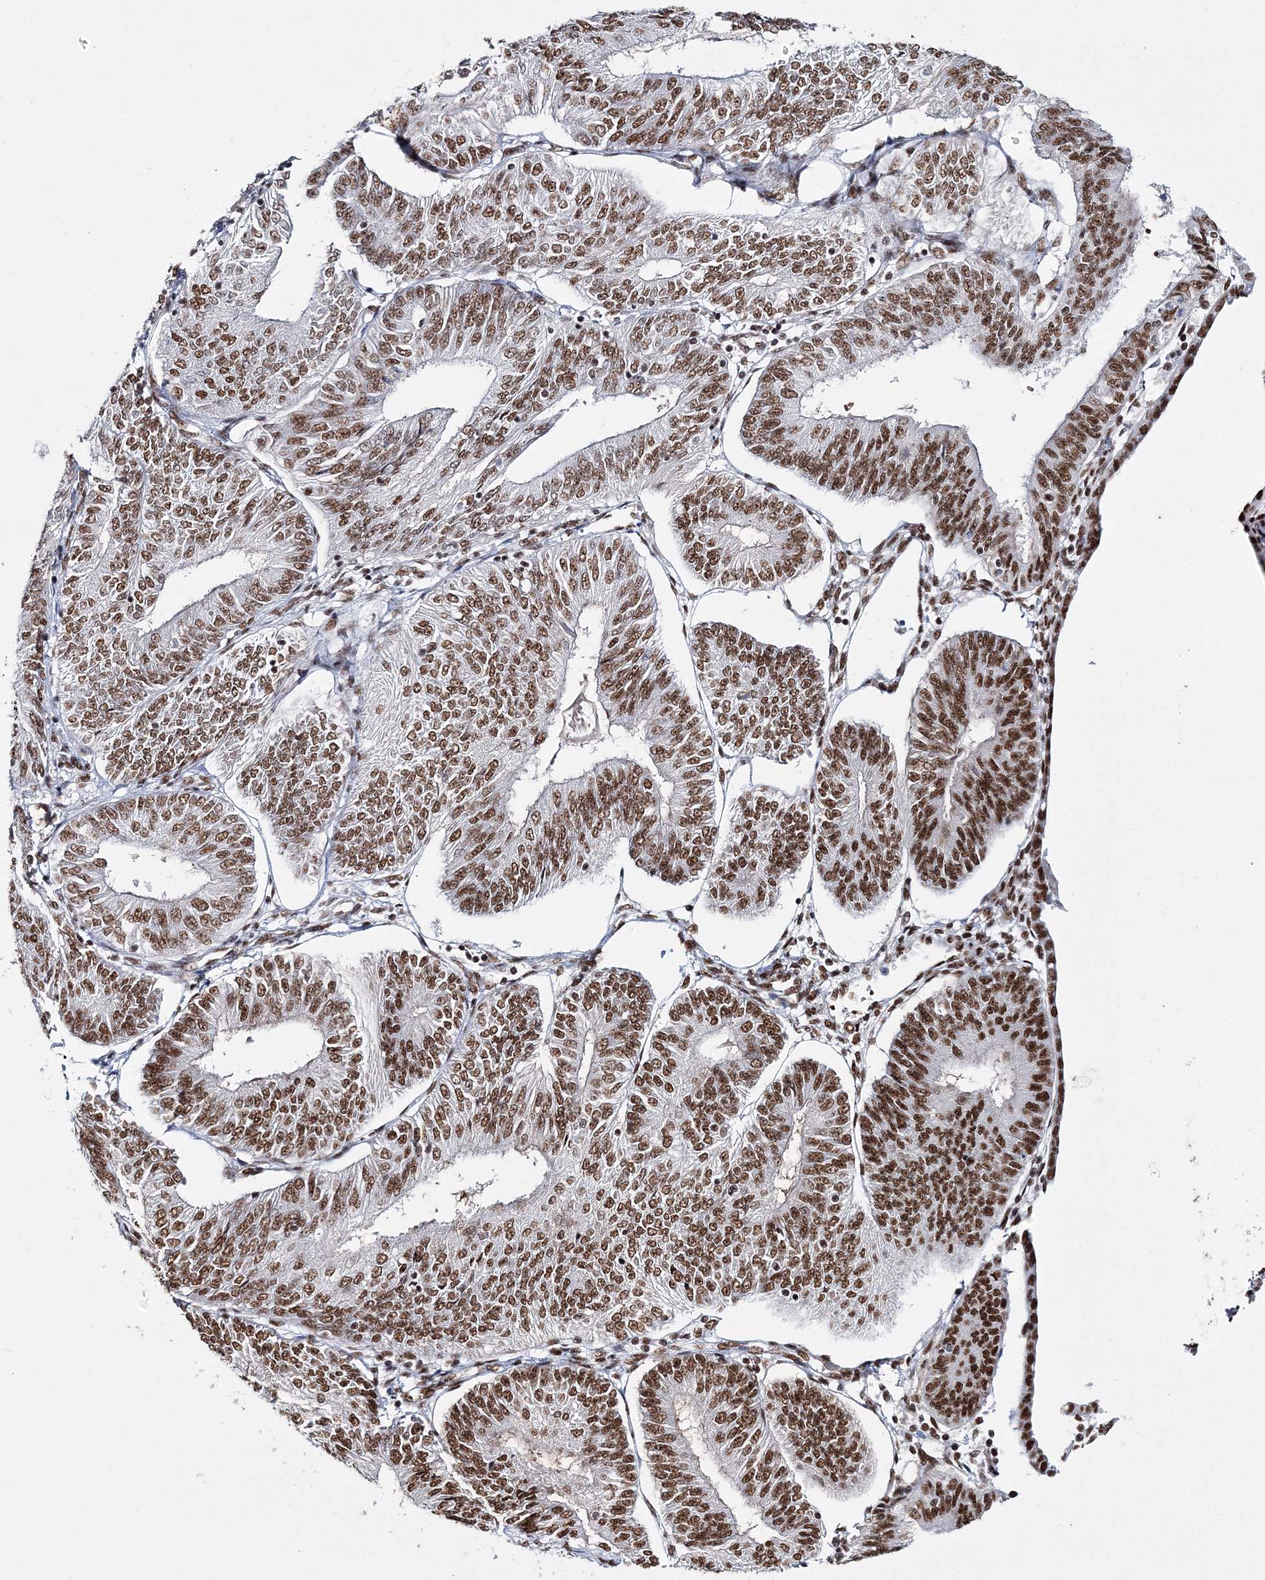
{"staining": {"intensity": "strong", "quantity": ">75%", "location": "nuclear"}, "tissue": "endometrial cancer", "cell_type": "Tumor cells", "image_type": "cancer", "snomed": [{"axis": "morphology", "description": "Adenocarcinoma, NOS"}, {"axis": "topography", "description": "Endometrium"}], "caption": "Immunohistochemical staining of human adenocarcinoma (endometrial) shows high levels of strong nuclear staining in approximately >75% of tumor cells. Nuclei are stained in blue.", "gene": "QRICH1", "patient": {"sex": "female", "age": 58}}